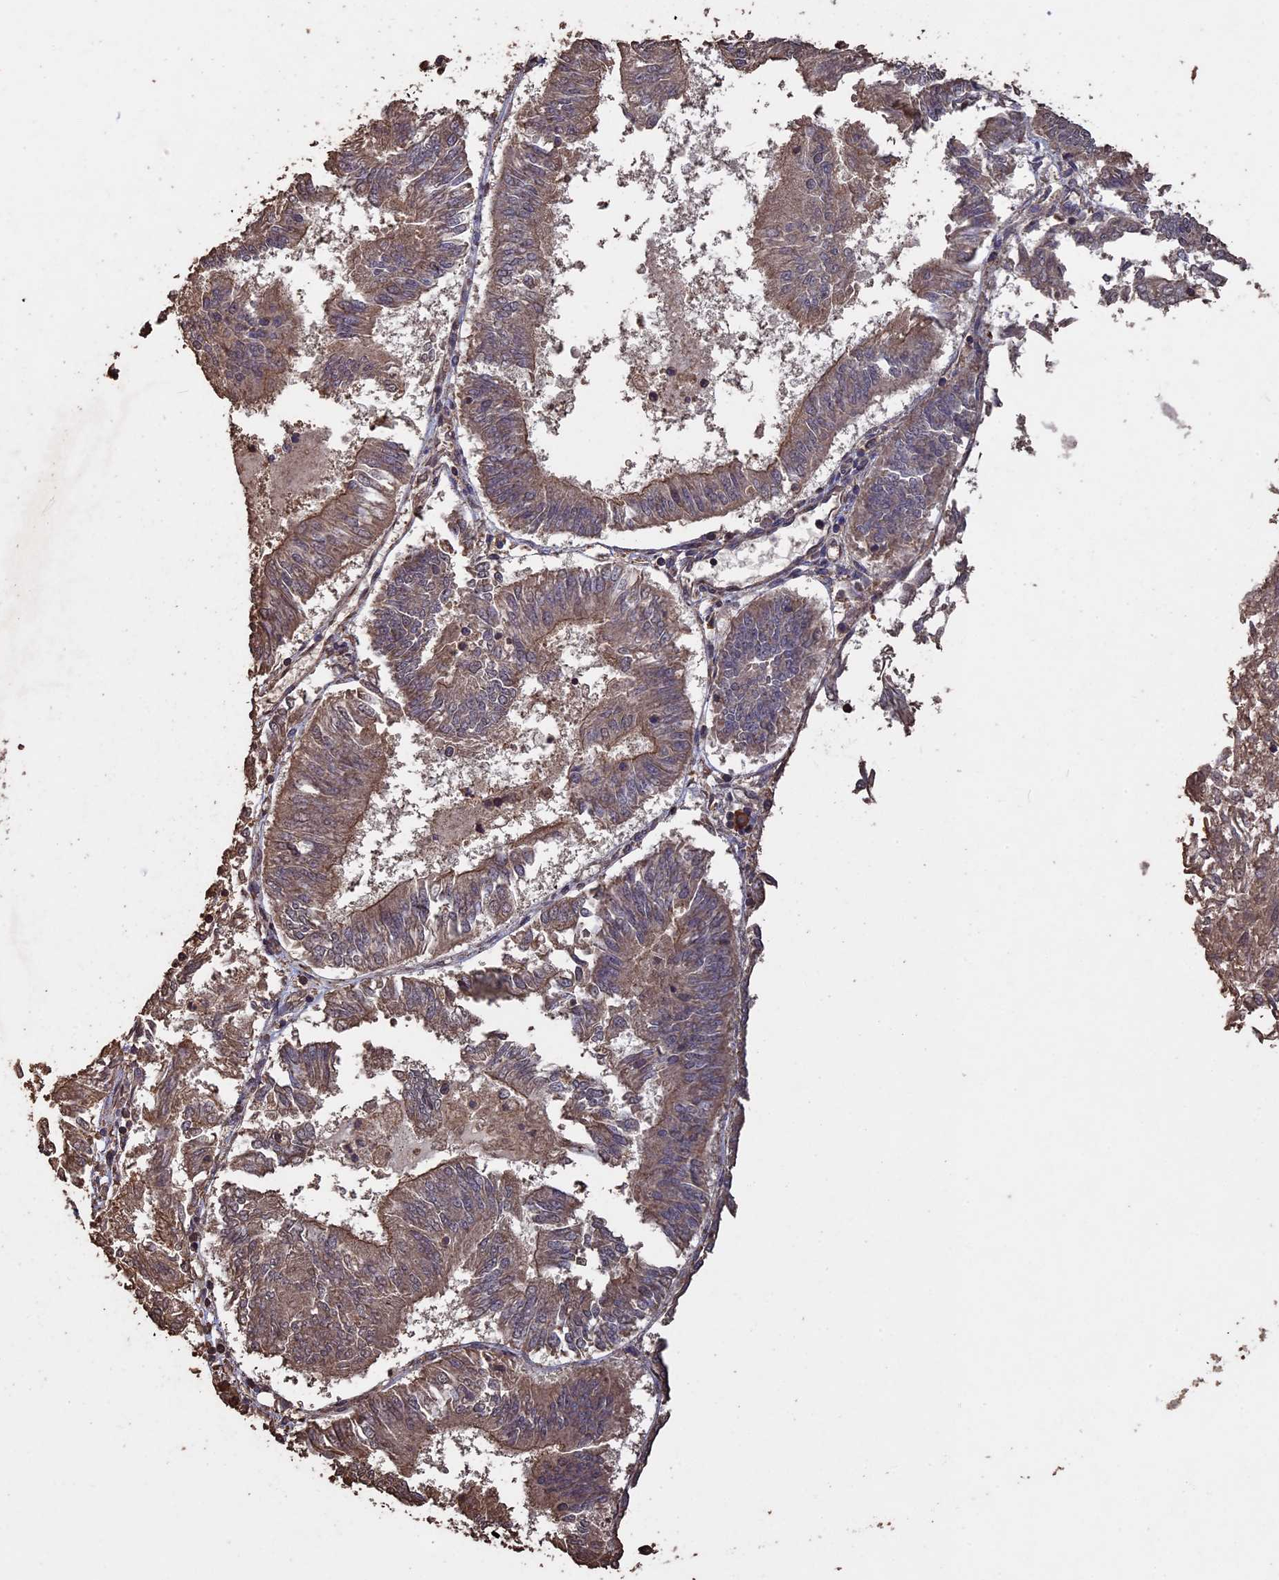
{"staining": {"intensity": "moderate", "quantity": ">75%", "location": "cytoplasmic/membranous"}, "tissue": "endometrial cancer", "cell_type": "Tumor cells", "image_type": "cancer", "snomed": [{"axis": "morphology", "description": "Adenocarcinoma, NOS"}, {"axis": "topography", "description": "Endometrium"}], "caption": "The histopathology image demonstrates staining of adenocarcinoma (endometrial), revealing moderate cytoplasmic/membranous protein staining (brown color) within tumor cells. The protein is stained brown, and the nuclei are stained in blue (DAB IHC with brightfield microscopy, high magnification).", "gene": "HUNK", "patient": {"sex": "female", "age": 58}}